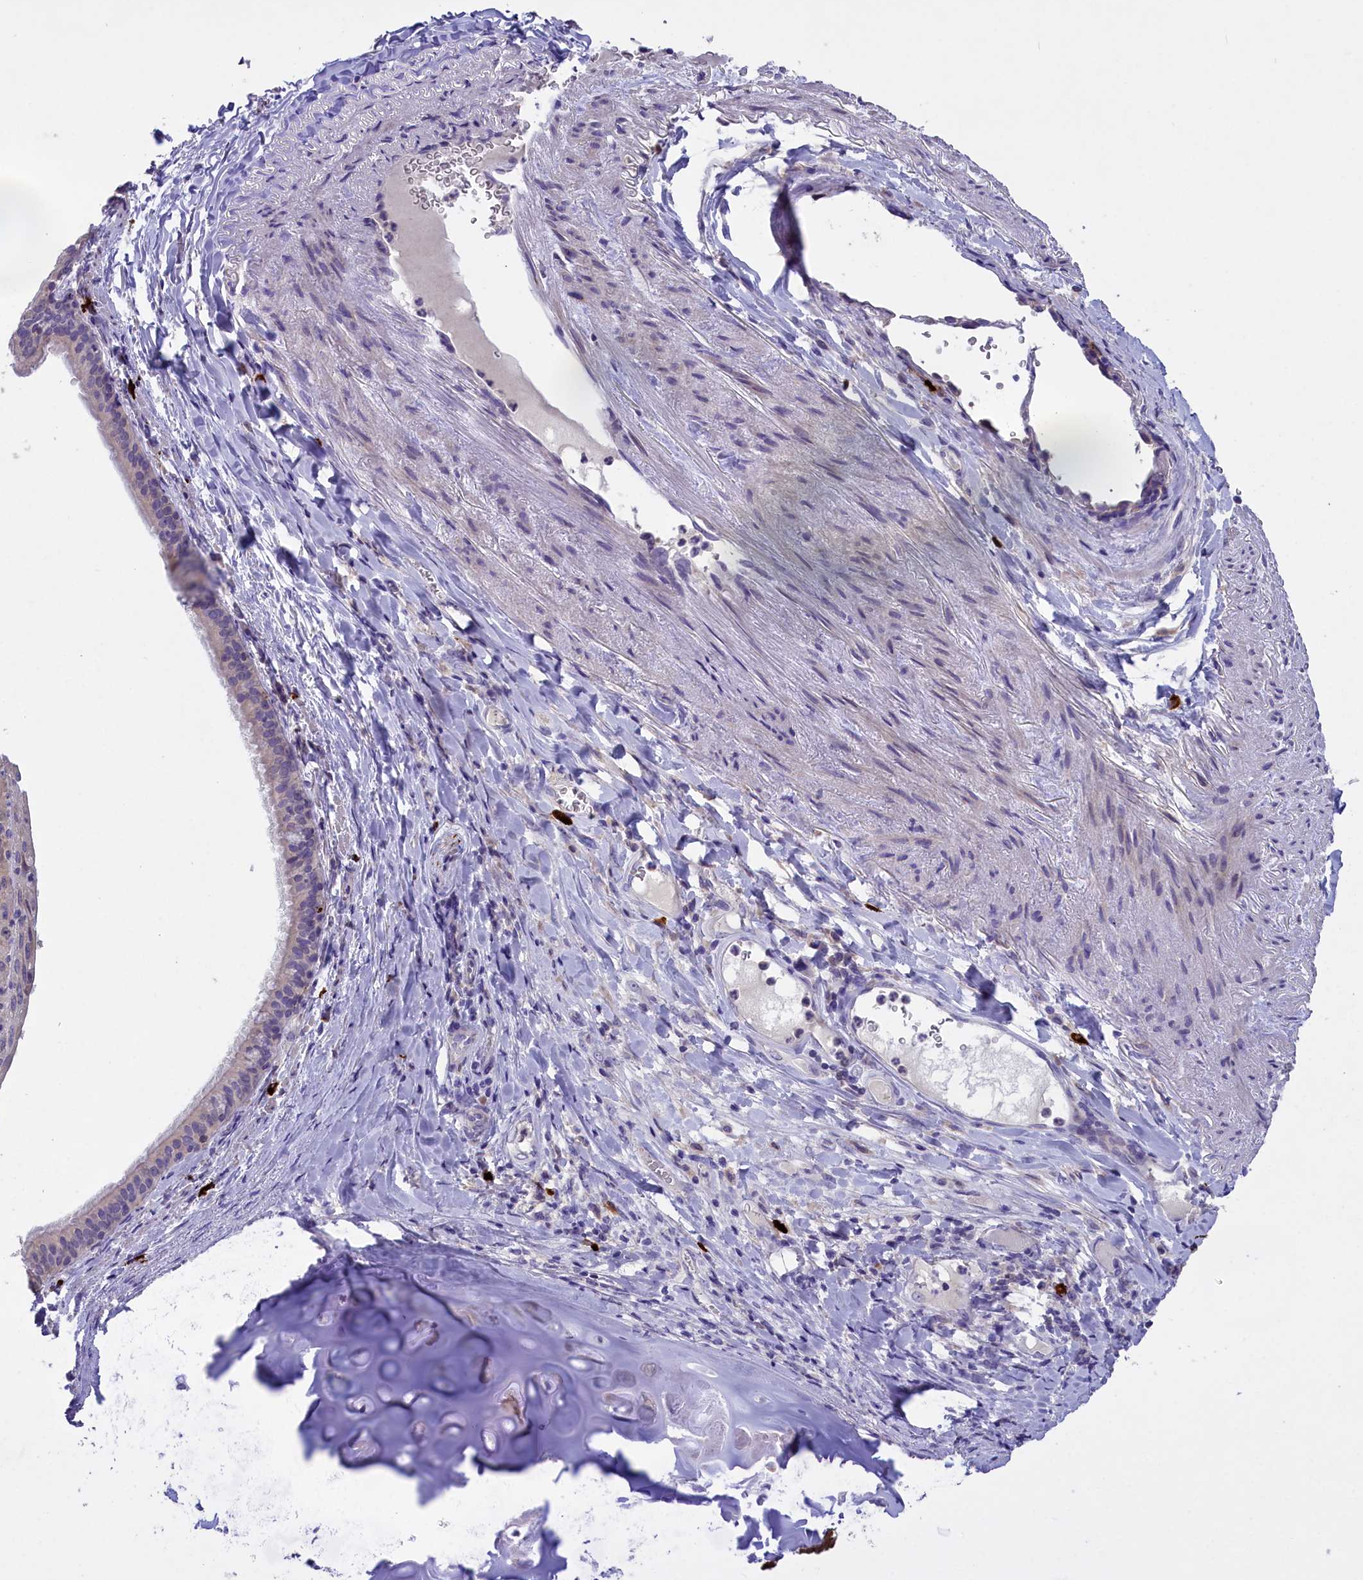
{"staining": {"intensity": "weak", "quantity": "<25%", "location": "nuclear"}, "tissue": "melanoma", "cell_type": "Tumor cells", "image_type": "cancer", "snomed": [{"axis": "morphology", "description": "Malignant melanoma, Metastatic site"}, {"axis": "topography", "description": "Skin"}], "caption": "Immunohistochemistry micrograph of human malignant melanoma (metastatic site) stained for a protein (brown), which demonstrates no staining in tumor cells.", "gene": "ENPP6", "patient": {"sex": "female", "age": 56}}